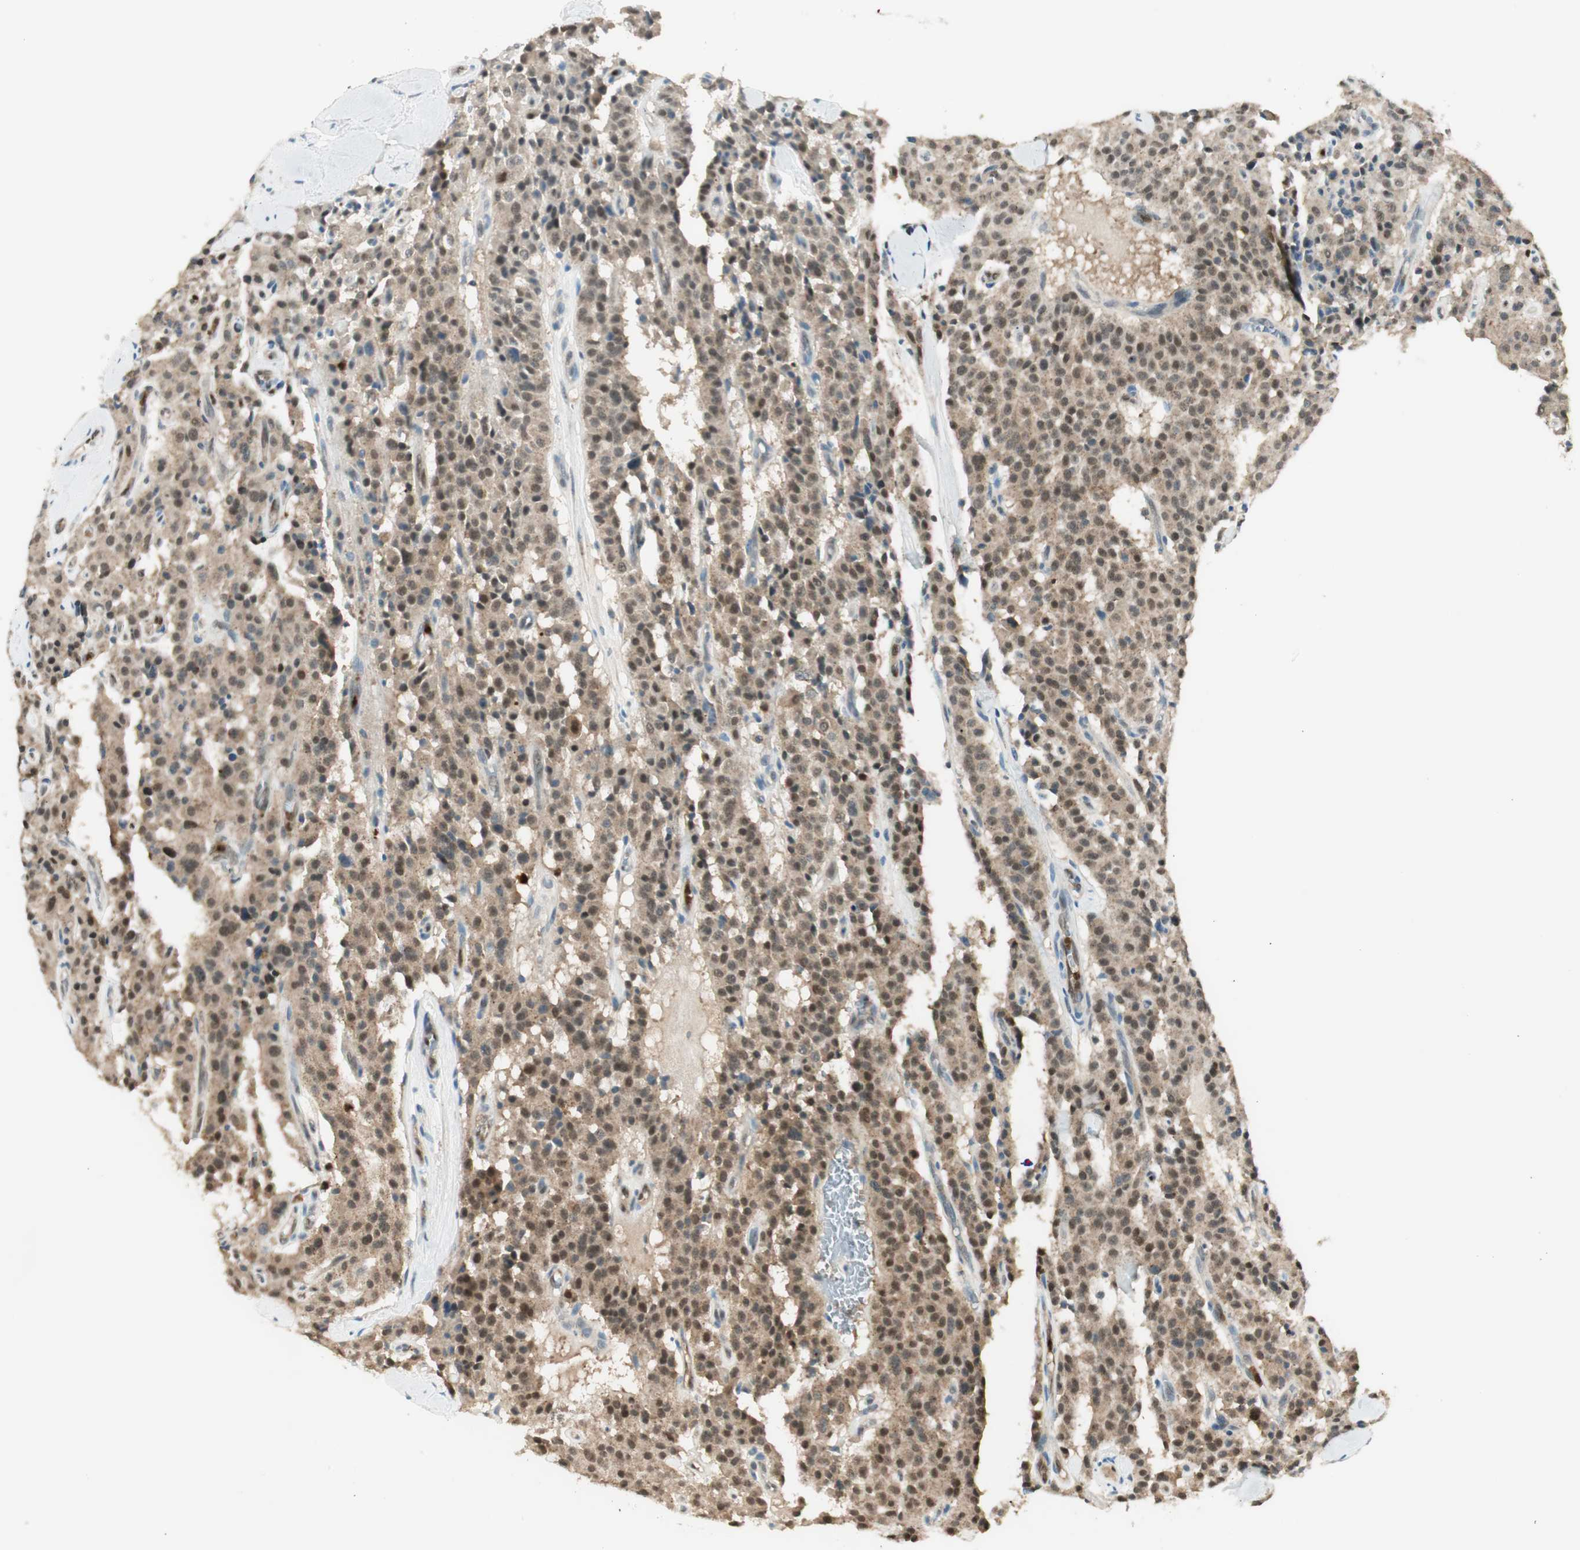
{"staining": {"intensity": "moderate", "quantity": "25%-75%", "location": "nuclear"}, "tissue": "carcinoid", "cell_type": "Tumor cells", "image_type": "cancer", "snomed": [{"axis": "morphology", "description": "Carcinoid, malignant, NOS"}, {"axis": "topography", "description": "Lung"}], "caption": "Protein staining of carcinoid tissue reveals moderate nuclear positivity in approximately 25%-75% of tumor cells.", "gene": "LTA4H", "patient": {"sex": "male", "age": 30}}